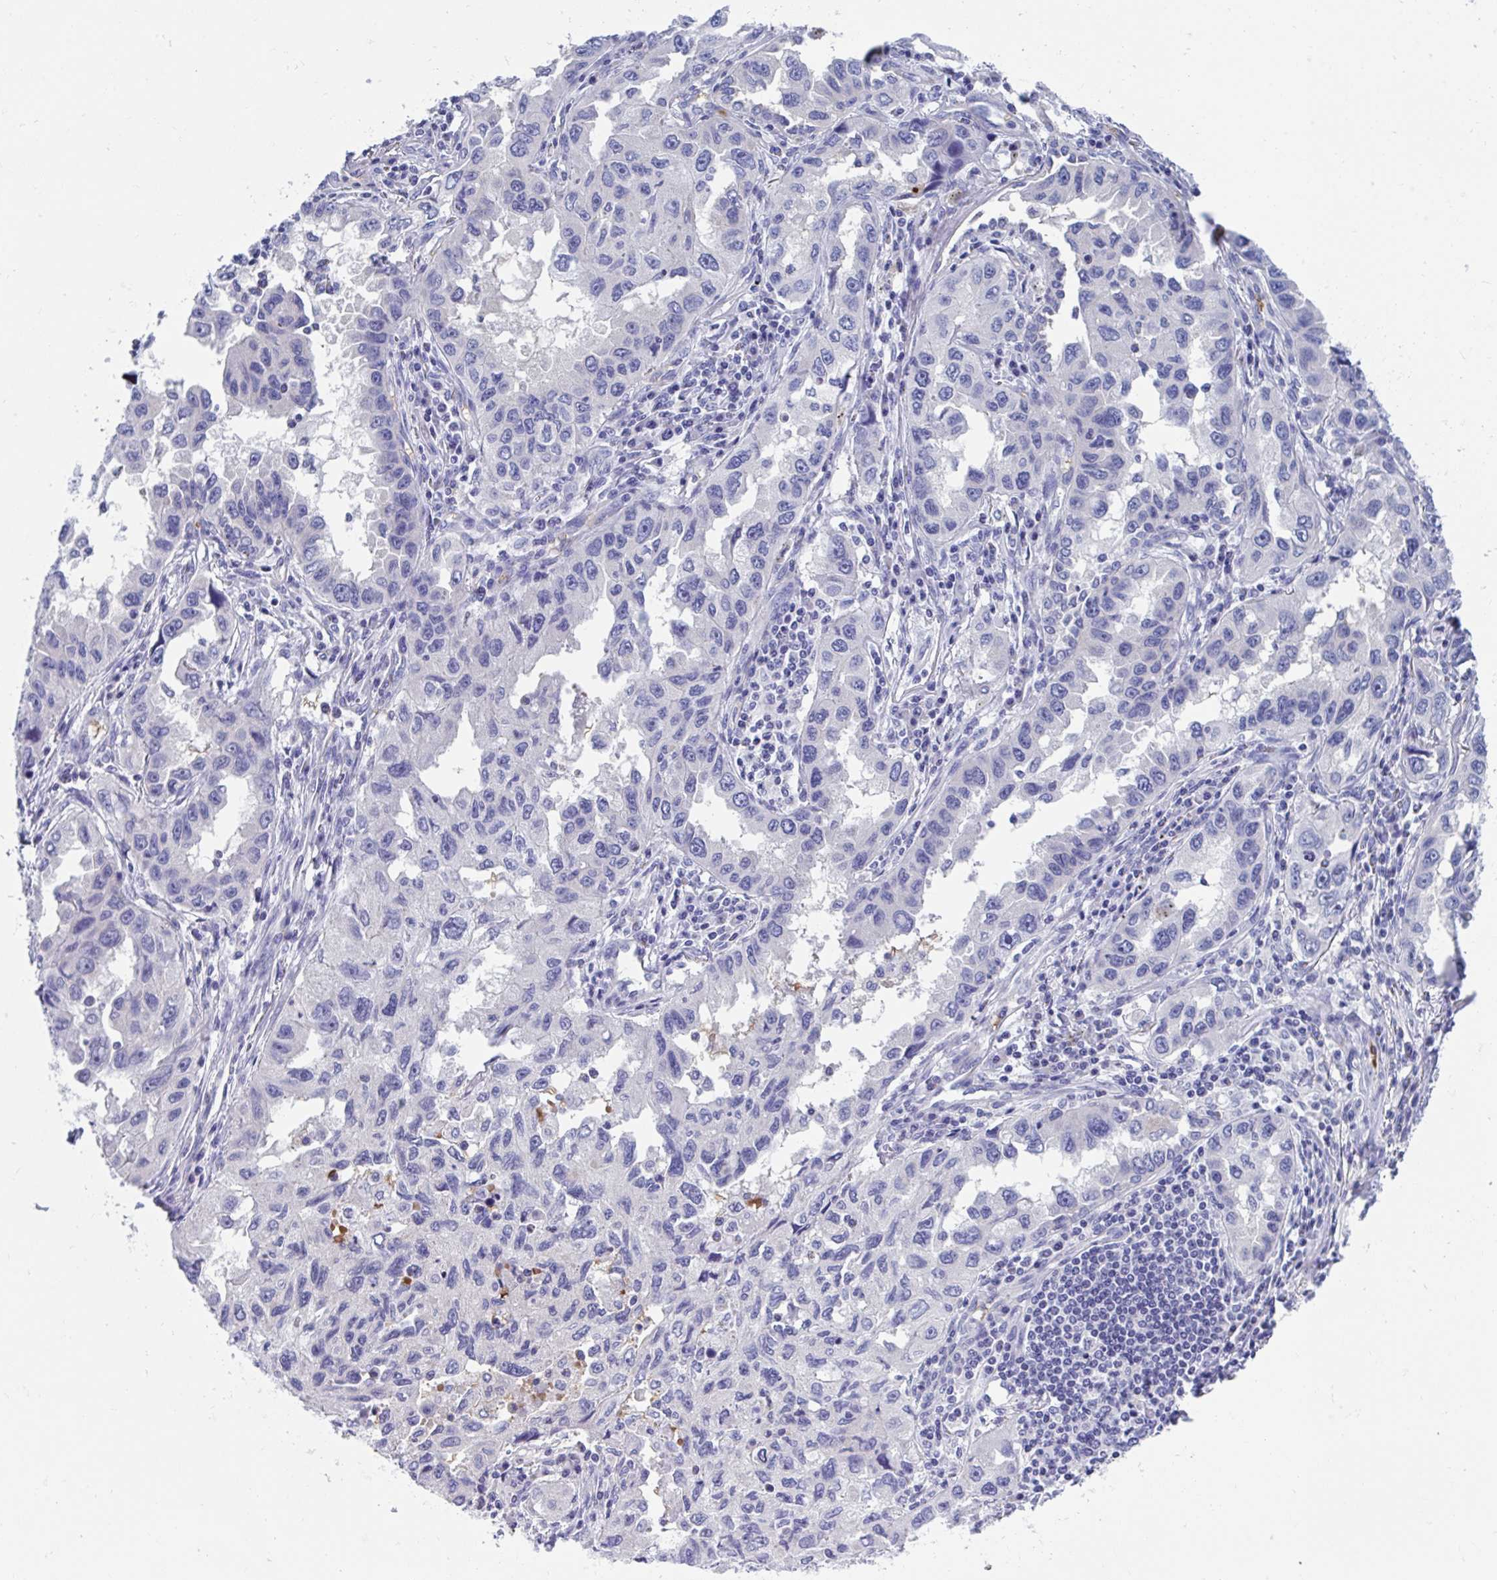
{"staining": {"intensity": "negative", "quantity": "none", "location": "none"}, "tissue": "lung cancer", "cell_type": "Tumor cells", "image_type": "cancer", "snomed": [{"axis": "morphology", "description": "Adenocarcinoma, NOS"}, {"axis": "topography", "description": "Lung"}], "caption": "An image of human lung cancer is negative for staining in tumor cells.", "gene": "TTC30B", "patient": {"sex": "female", "age": 73}}